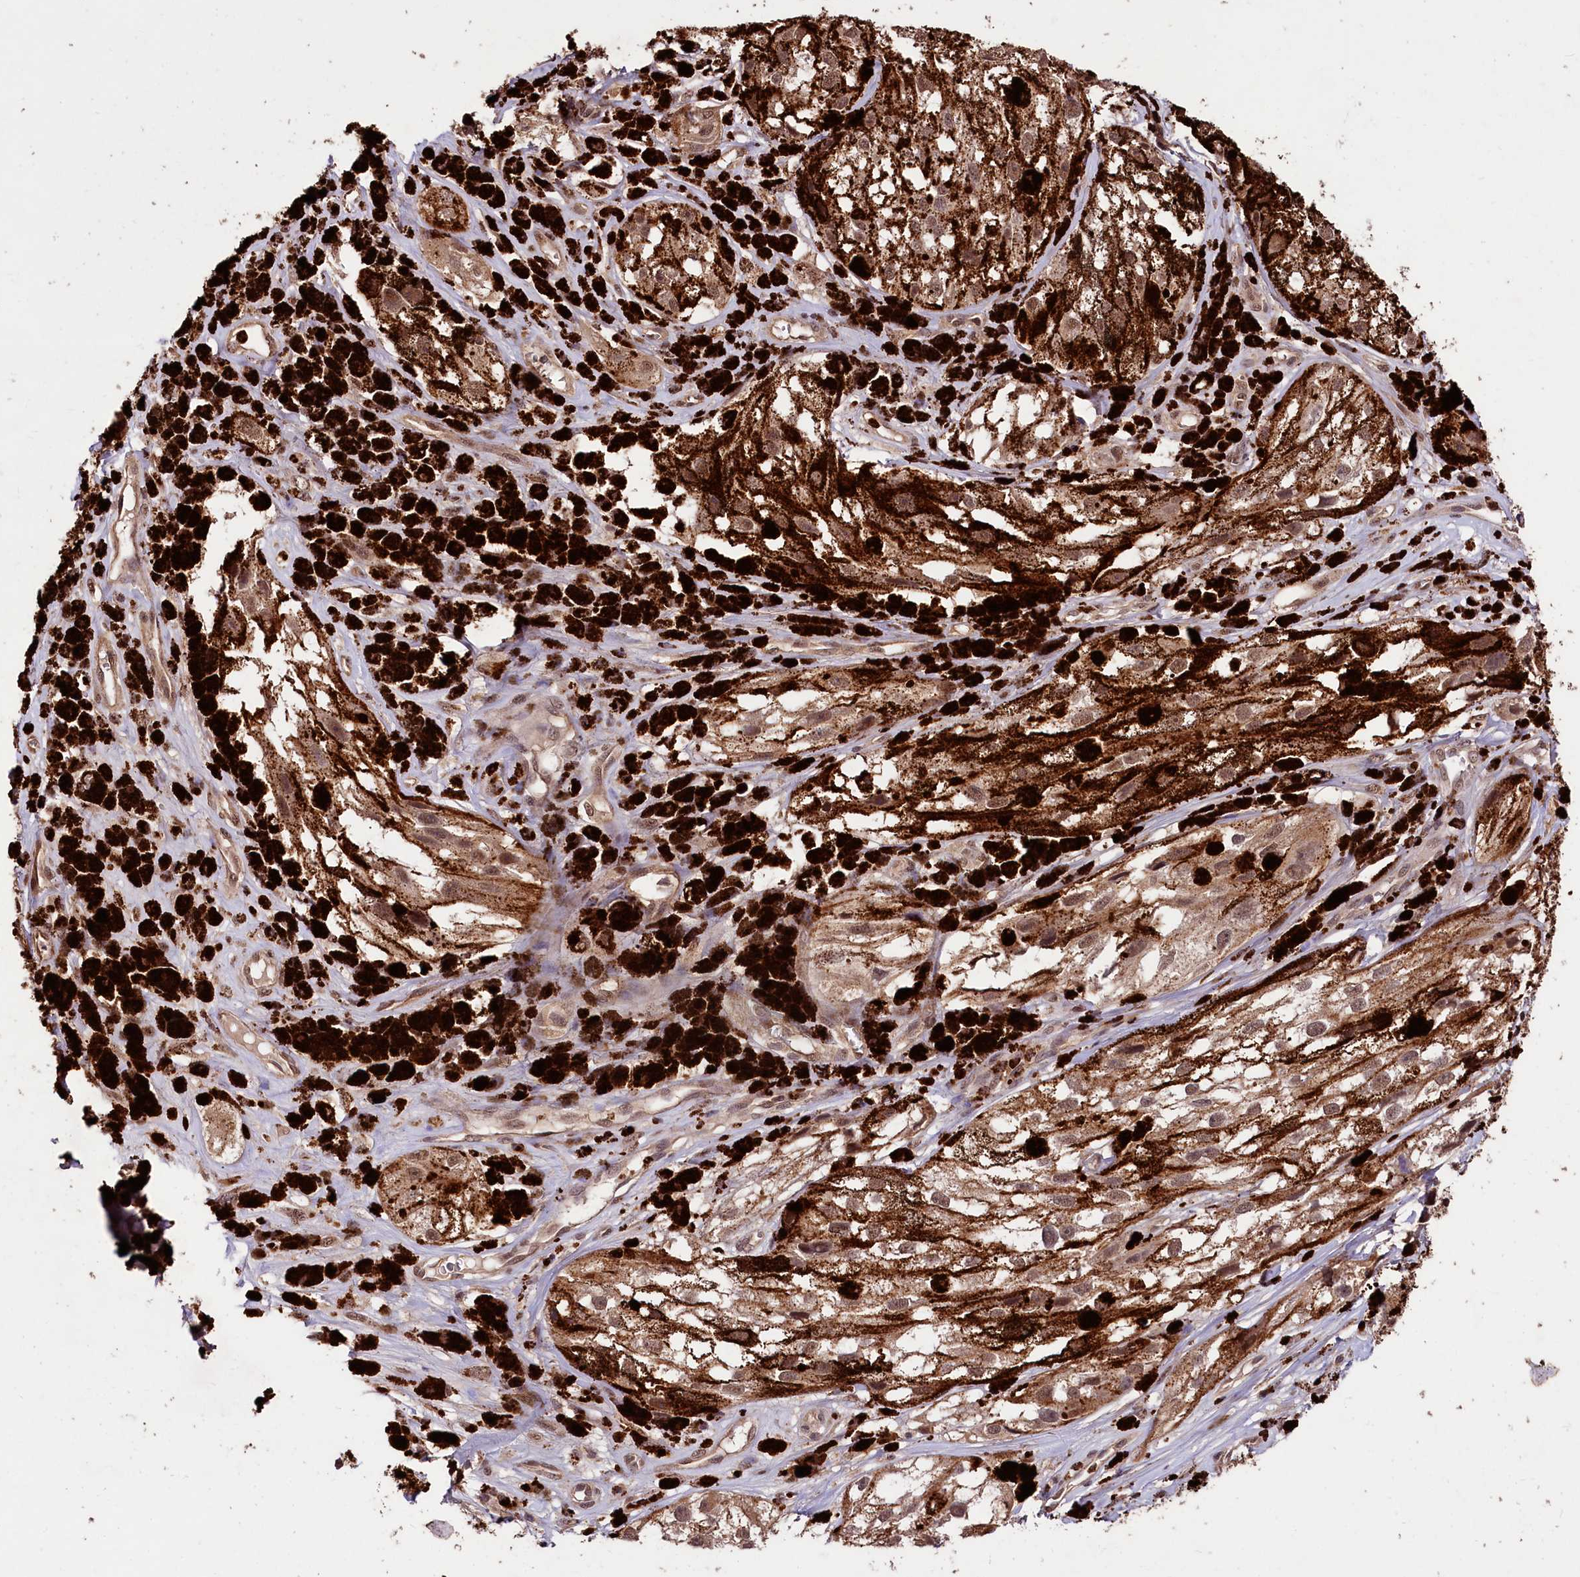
{"staining": {"intensity": "weak", "quantity": ">75%", "location": "cytoplasmic/membranous,nuclear"}, "tissue": "melanoma", "cell_type": "Tumor cells", "image_type": "cancer", "snomed": [{"axis": "morphology", "description": "Malignant melanoma, NOS"}, {"axis": "topography", "description": "Skin"}], "caption": "Immunohistochemistry micrograph of neoplastic tissue: melanoma stained using immunohistochemistry (IHC) demonstrates low levels of weak protein expression localized specifically in the cytoplasmic/membranous and nuclear of tumor cells, appearing as a cytoplasmic/membranous and nuclear brown color.", "gene": "KLRB1", "patient": {"sex": "male", "age": 88}}